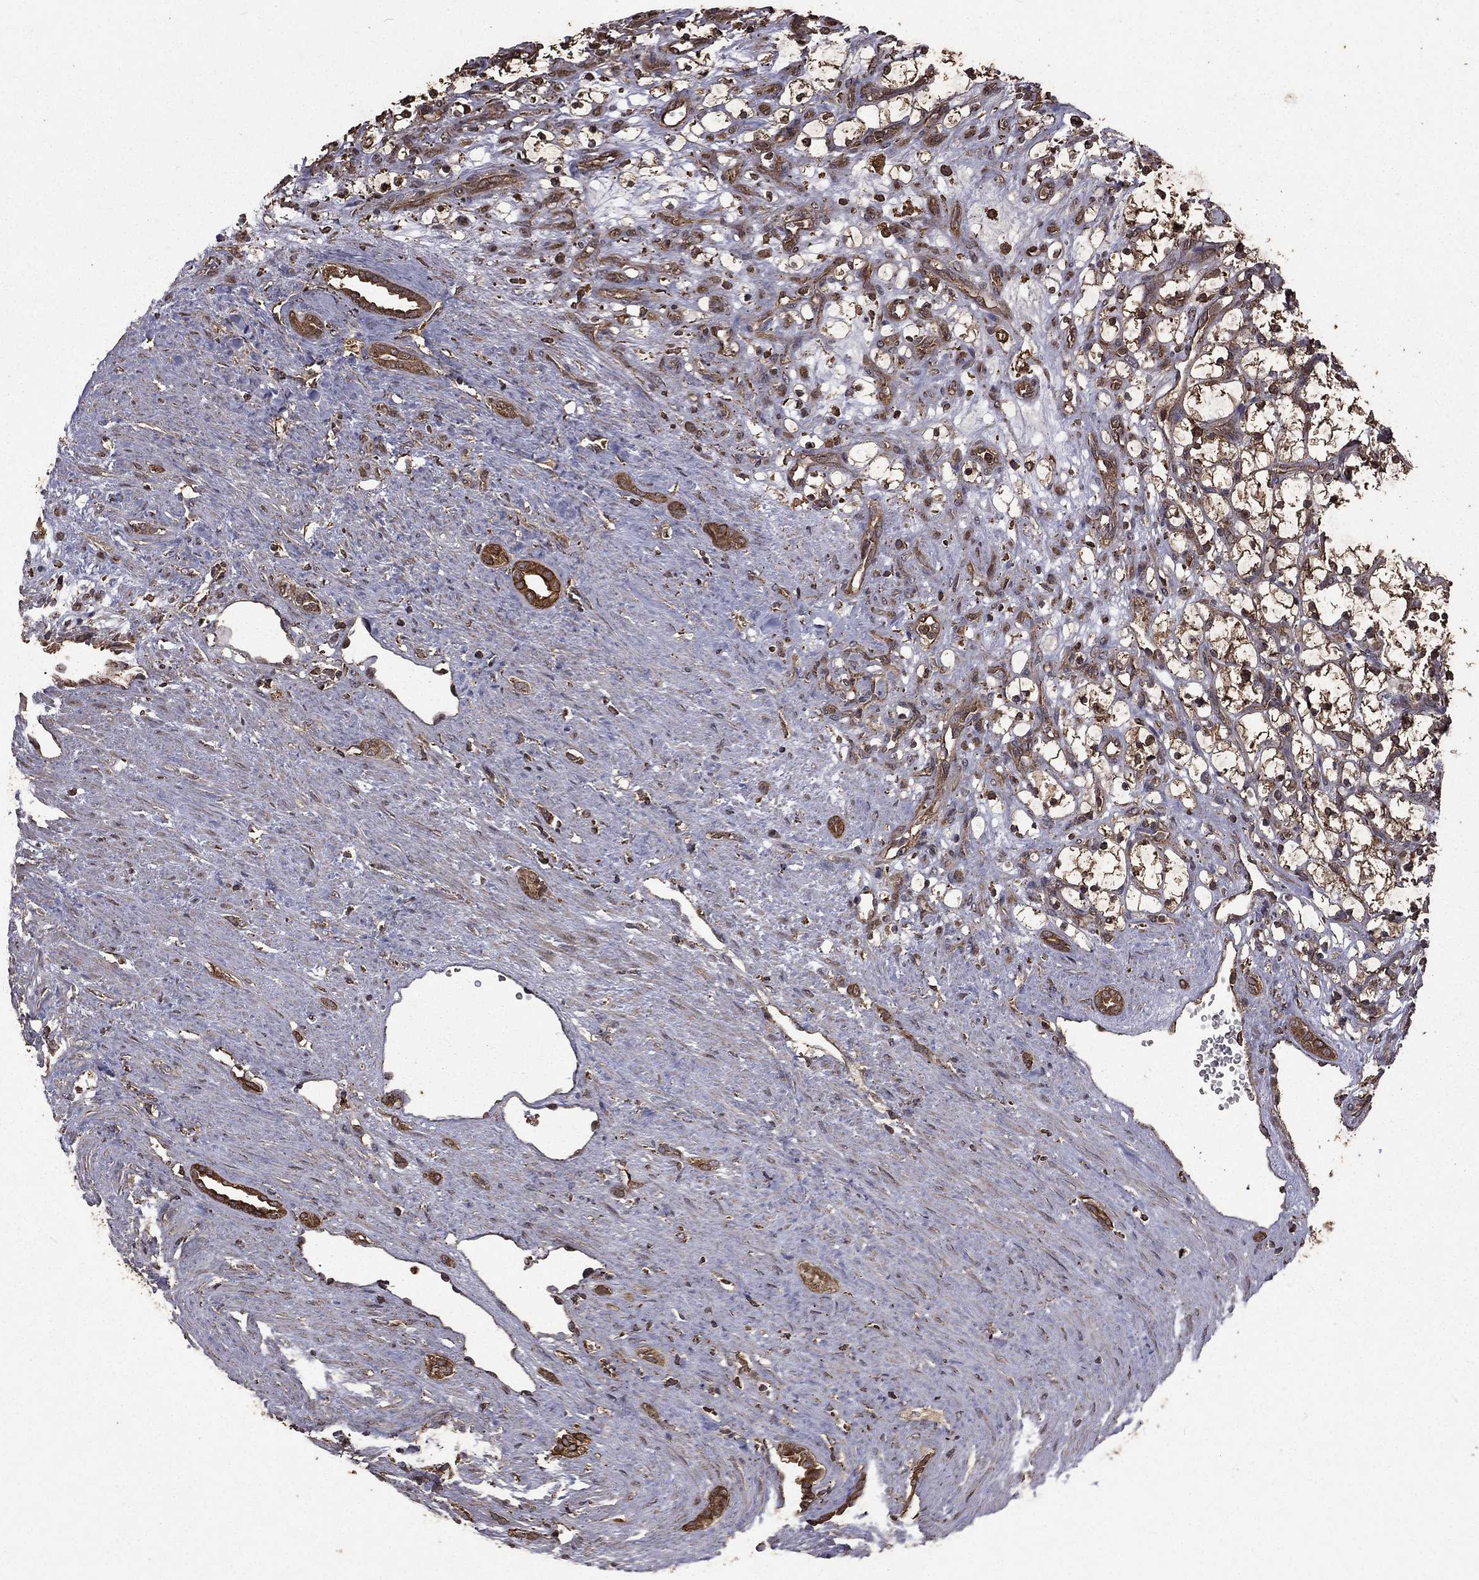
{"staining": {"intensity": "moderate", "quantity": "25%-75%", "location": "cytoplasmic/membranous"}, "tissue": "renal cancer", "cell_type": "Tumor cells", "image_type": "cancer", "snomed": [{"axis": "morphology", "description": "Adenocarcinoma, NOS"}, {"axis": "topography", "description": "Kidney"}], "caption": "IHC of human renal adenocarcinoma demonstrates medium levels of moderate cytoplasmic/membranous staining in approximately 25%-75% of tumor cells.", "gene": "BIRC6", "patient": {"sex": "female", "age": 69}}